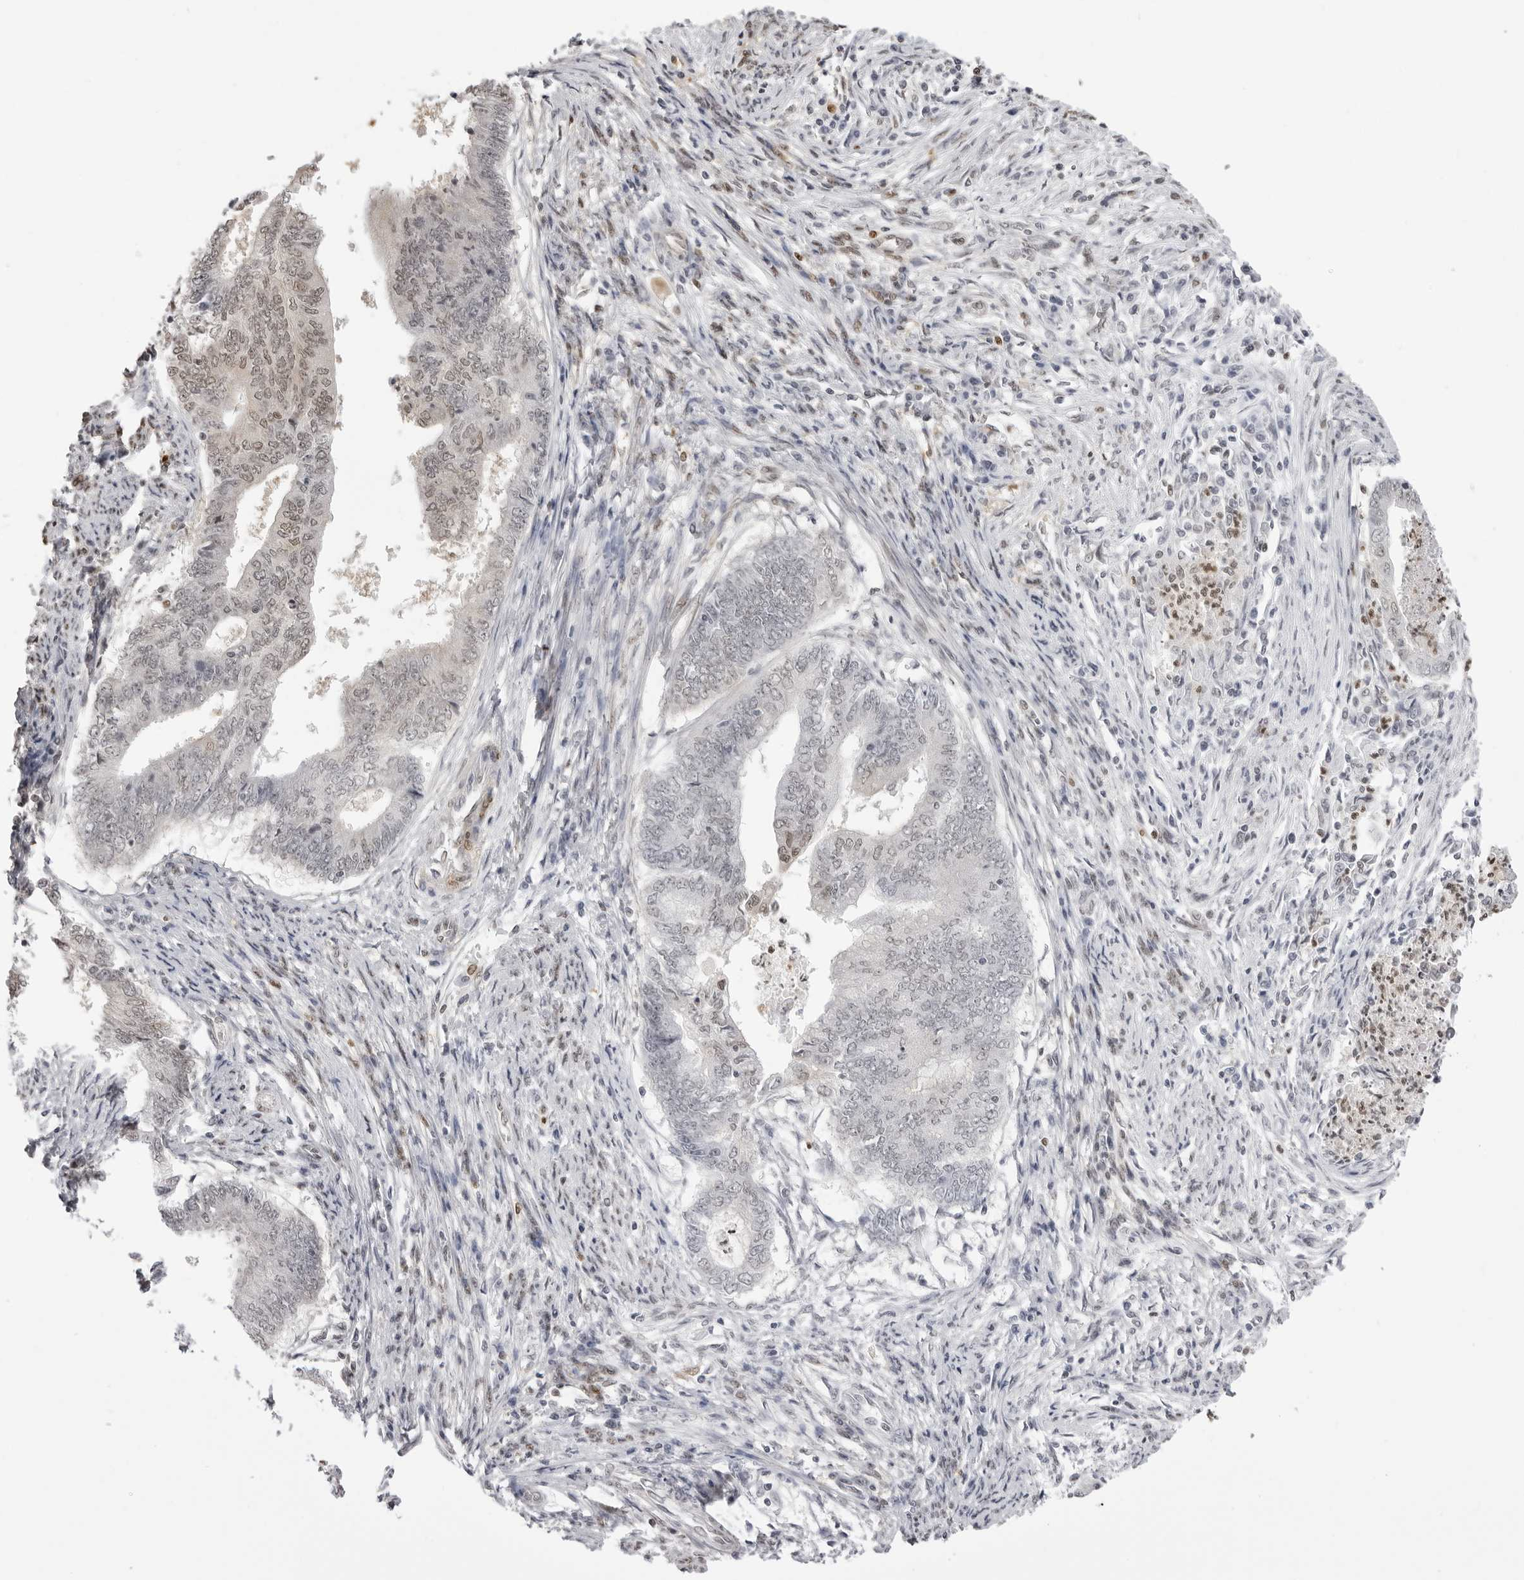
{"staining": {"intensity": "weak", "quantity": "<25%", "location": "nuclear"}, "tissue": "endometrial cancer", "cell_type": "Tumor cells", "image_type": "cancer", "snomed": [{"axis": "morphology", "description": "Polyp, NOS"}, {"axis": "morphology", "description": "Adenocarcinoma, NOS"}, {"axis": "morphology", "description": "Adenoma, NOS"}, {"axis": "topography", "description": "Endometrium"}], "caption": "DAB (3,3'-diaminobenzidine) immunohistochemical staining of endometrial adenocarcinoma exhibits no significant positivity in tumor cells.", "gene": "HSPA4", "patient": {"sex": "female", "age": 79}}